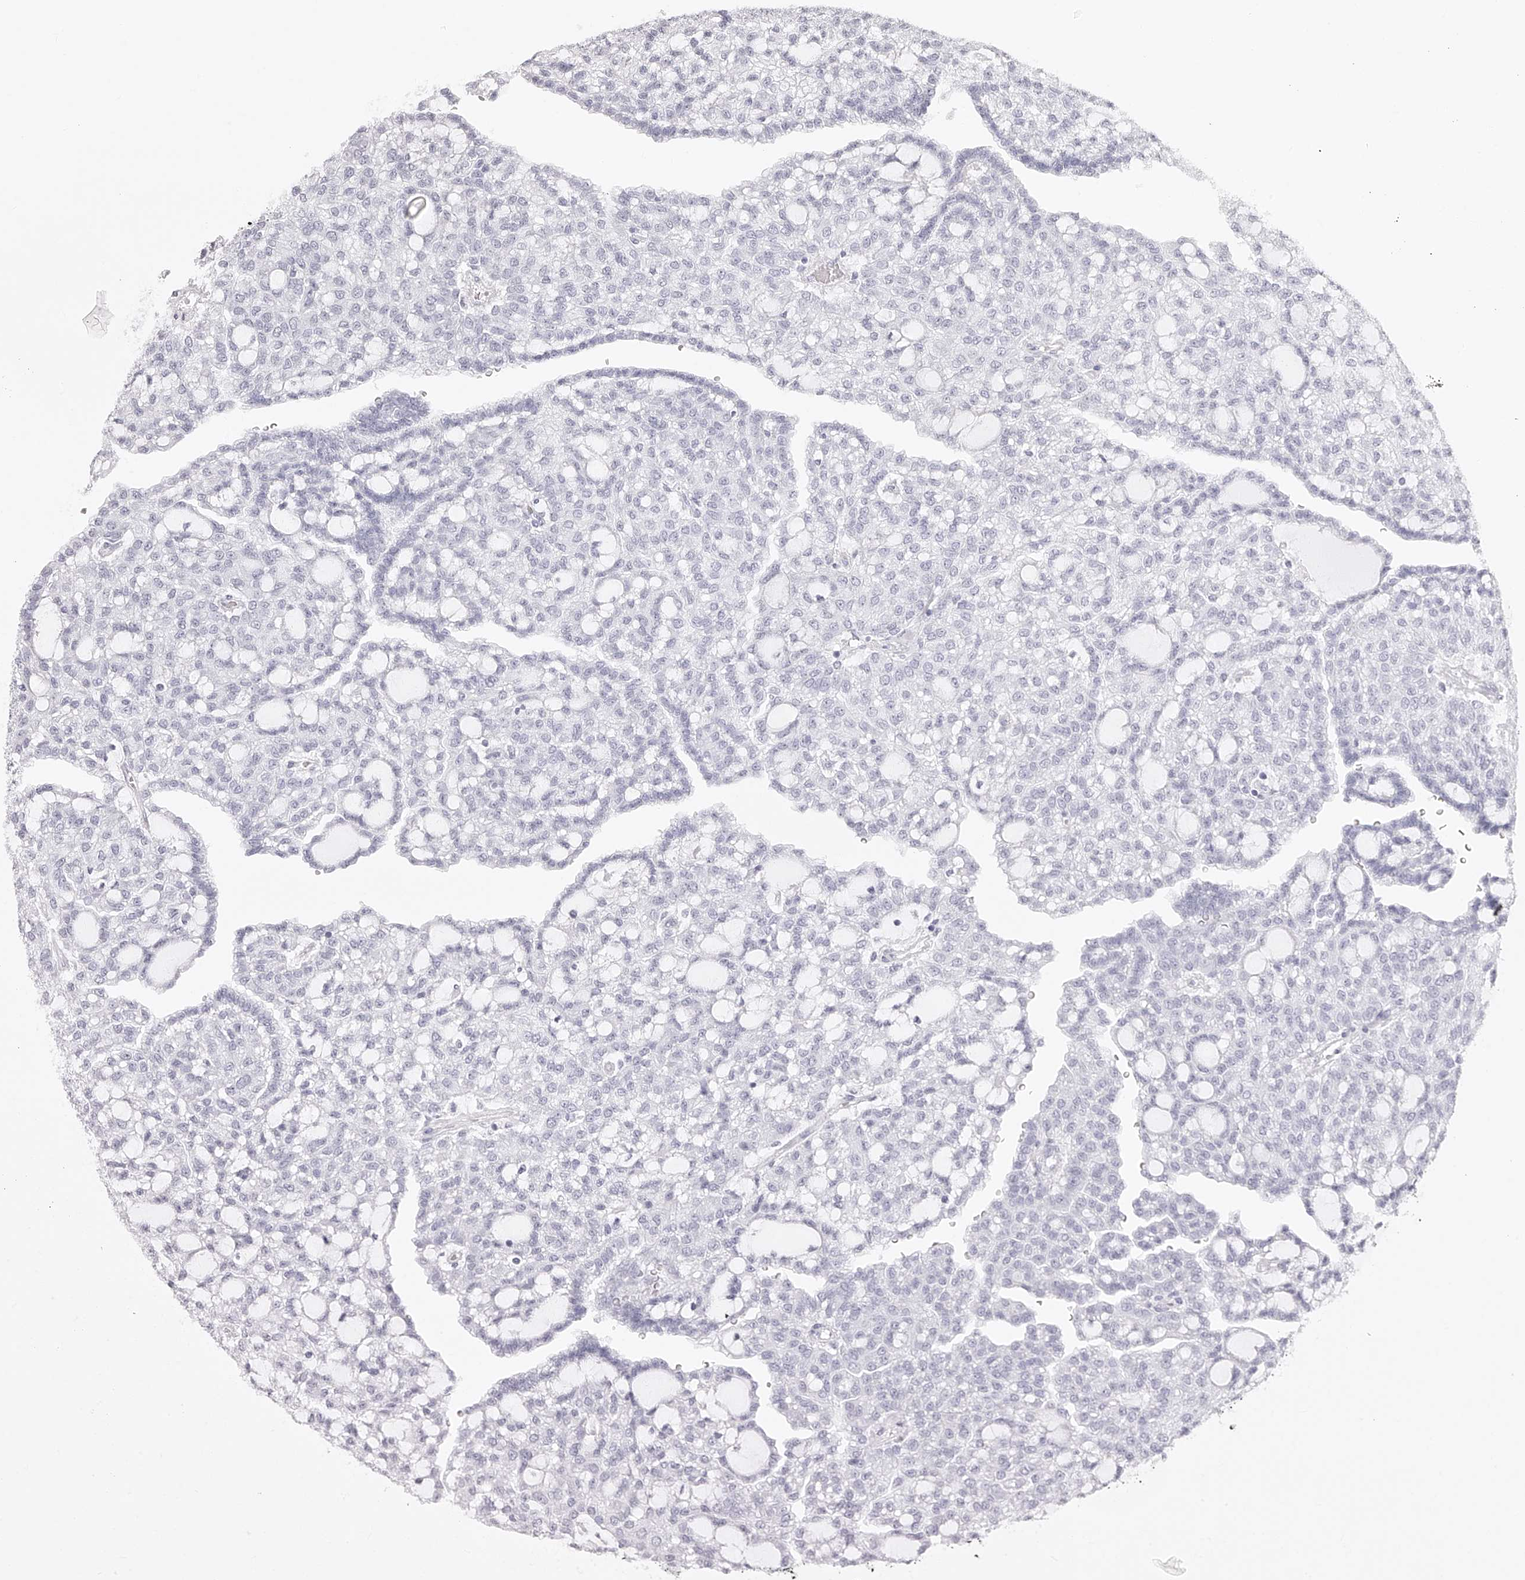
{"staining": {"intensity": "negative", "quantity": "none", "location": "none"}, "tissue": "renal cancer", "cell_type": "Tumor cells", "image_type": "cancer", "snomed": [{"axis": "morphology", "description": "Adenocarcinoma, NOS"}, {"axis": "topography", "description": "Kidney"}], "caption": "Immunohistochemical staining of adenocarcinoma (renal) displays no significant staining in tumor cells.", "gene": "PLEKHG1", "patient": {"sex": "male", "age": 63}}